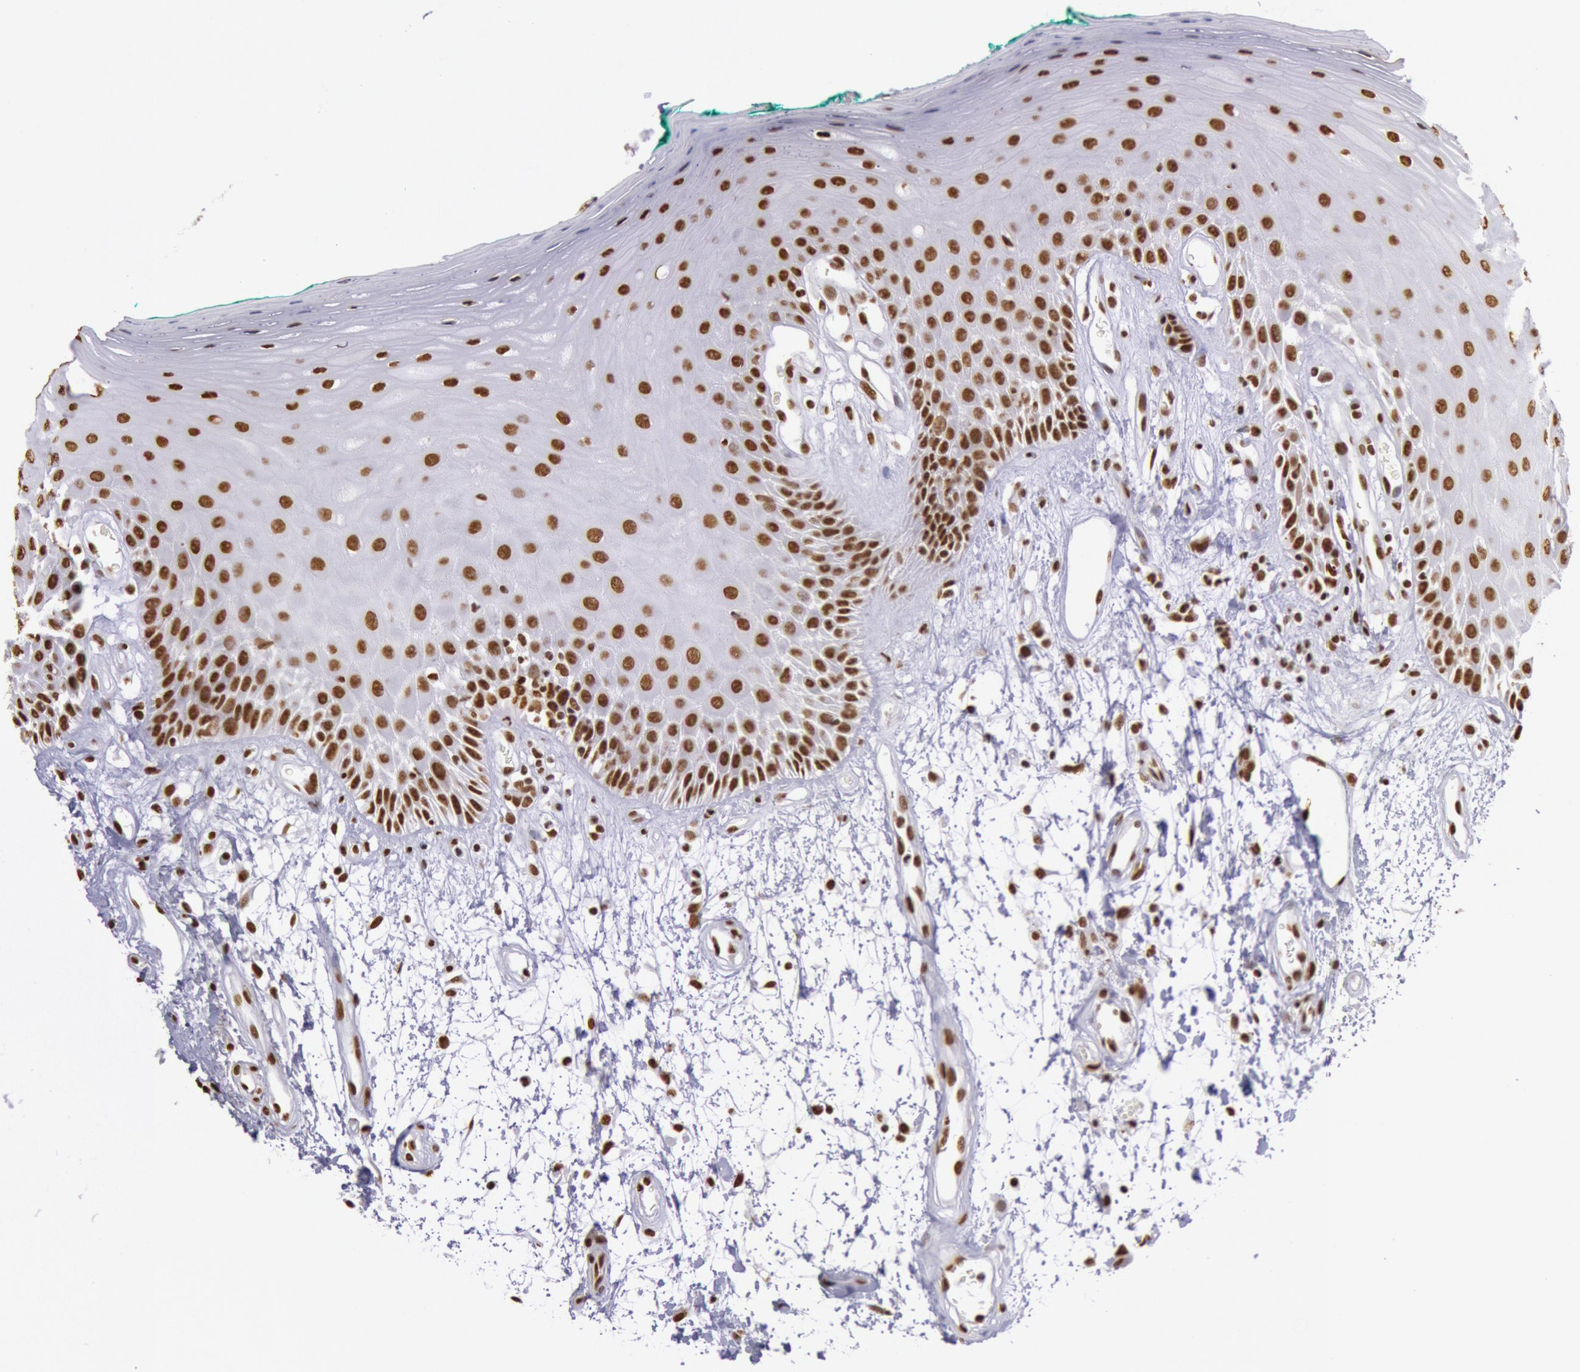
{"staining": {"intensity": "moderate", "quantity": ">75%", "location": "nuclear"}, "tissue": "oral mucosa", "cell_type": "Squamous epithelial cells", "image_type": "normal", "snomed": [{"axis": "morphology", "description": "Normal tissue, NOS"}, {"axis": "morphology", "description": "Squamous cell carcinoma, NOS"}, {"axis": "topography", "description": "Skeletal muscle"}, {"axis": "topography", "description": "Oral tissue"}, {"axis": "topography", "description": "Head-Neck"}], "caption": "Immunohistochemical staining of normal oral mucosa shows medium levels of moderate nuclear expression in approximately >75% of squamous epithelial cells. The protein of interest is stained brown, and the nuclei are stained in blue (DAB (3,3'-diaminobenzidine) IHC with brightfield microscopy, high magnification).", "gene": "HNRNPH1", "patient": {"sex": "female", "age": 84}}